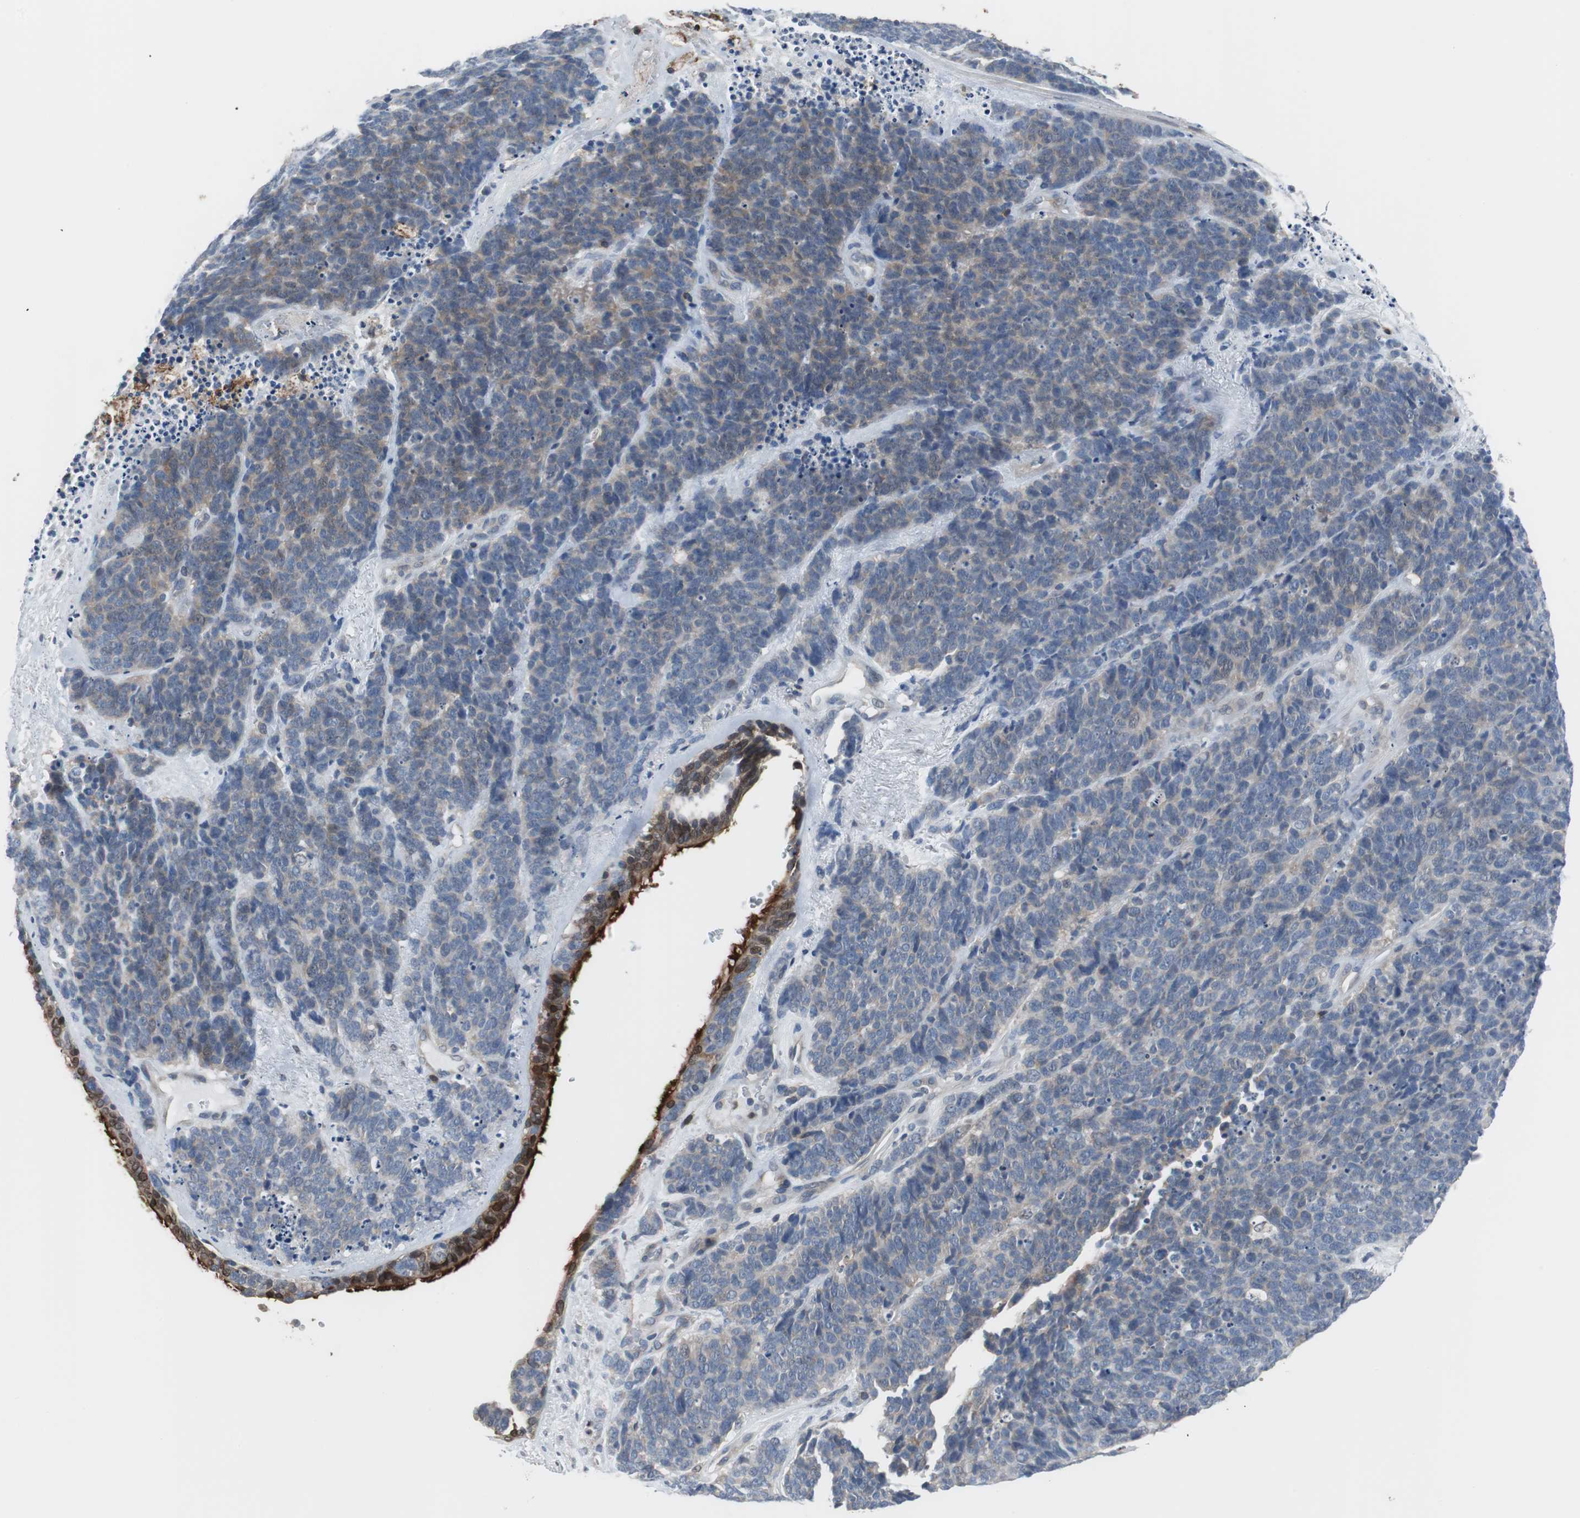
{"staining": {"intensity": "negative", "quantity": "none", "location": "none"}, "tissue": "lung cancer", "cell_type": "Tumor cells", "image_type": "cancer", "snomed": [{"axis": "morphology", "description": "Neoplasm, malignant, NOS"}, {"axis": "topography", "description": "Lung"}], "caption": "DAB immunohistochemical staining of human malignant neoplasm (lung) shows no significant expression in tumor cells. (Stains: DAB IHC with hematoxylin counter stain, Microscopy: brightfield microscopy at high magnification).", "gene": "ANXA4", "patient": {"sex": "female", "age": 58}}